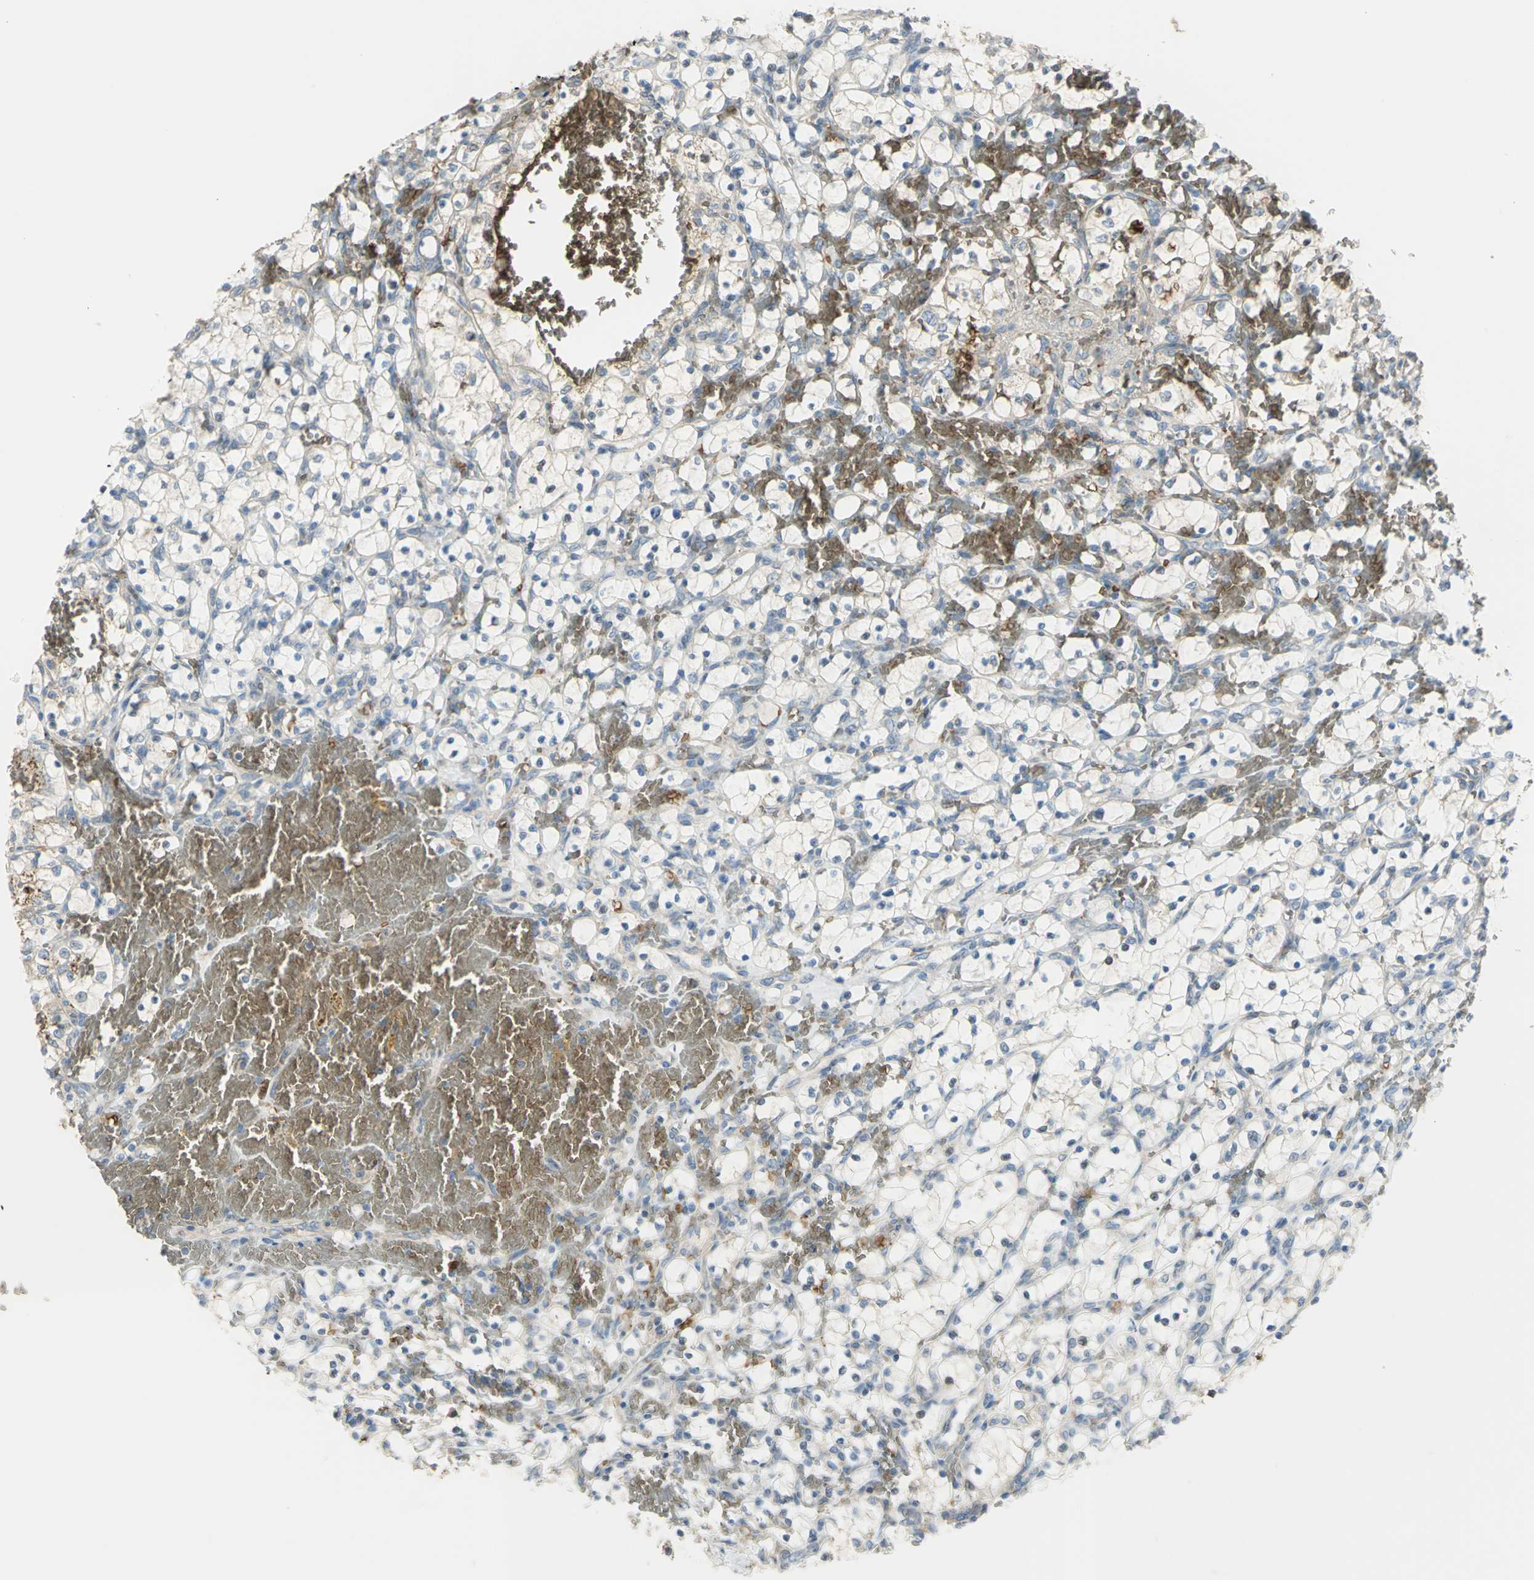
{"staining": {"intensity": "negative", "quantity": "none", "location": "none"}, "tissue": "renal cancer", "cell_type": "Tumor cells", "image_type": "cancer", "snomed": [{"axis": "morphology", "description": "Adenocarcinoma, NOS"}, {"axis": "topography", "description": "Kidney"}], "caption": "This histopathology image is of adenocarcinoma (renal) stained with immunohistochemistry (IHC) to label a protein in brown with the nuclei are counter-stained blue. There is no positivity in tumor cells.", "gene": "ANK1", "patient": {"sex": "female", "age": 69}}